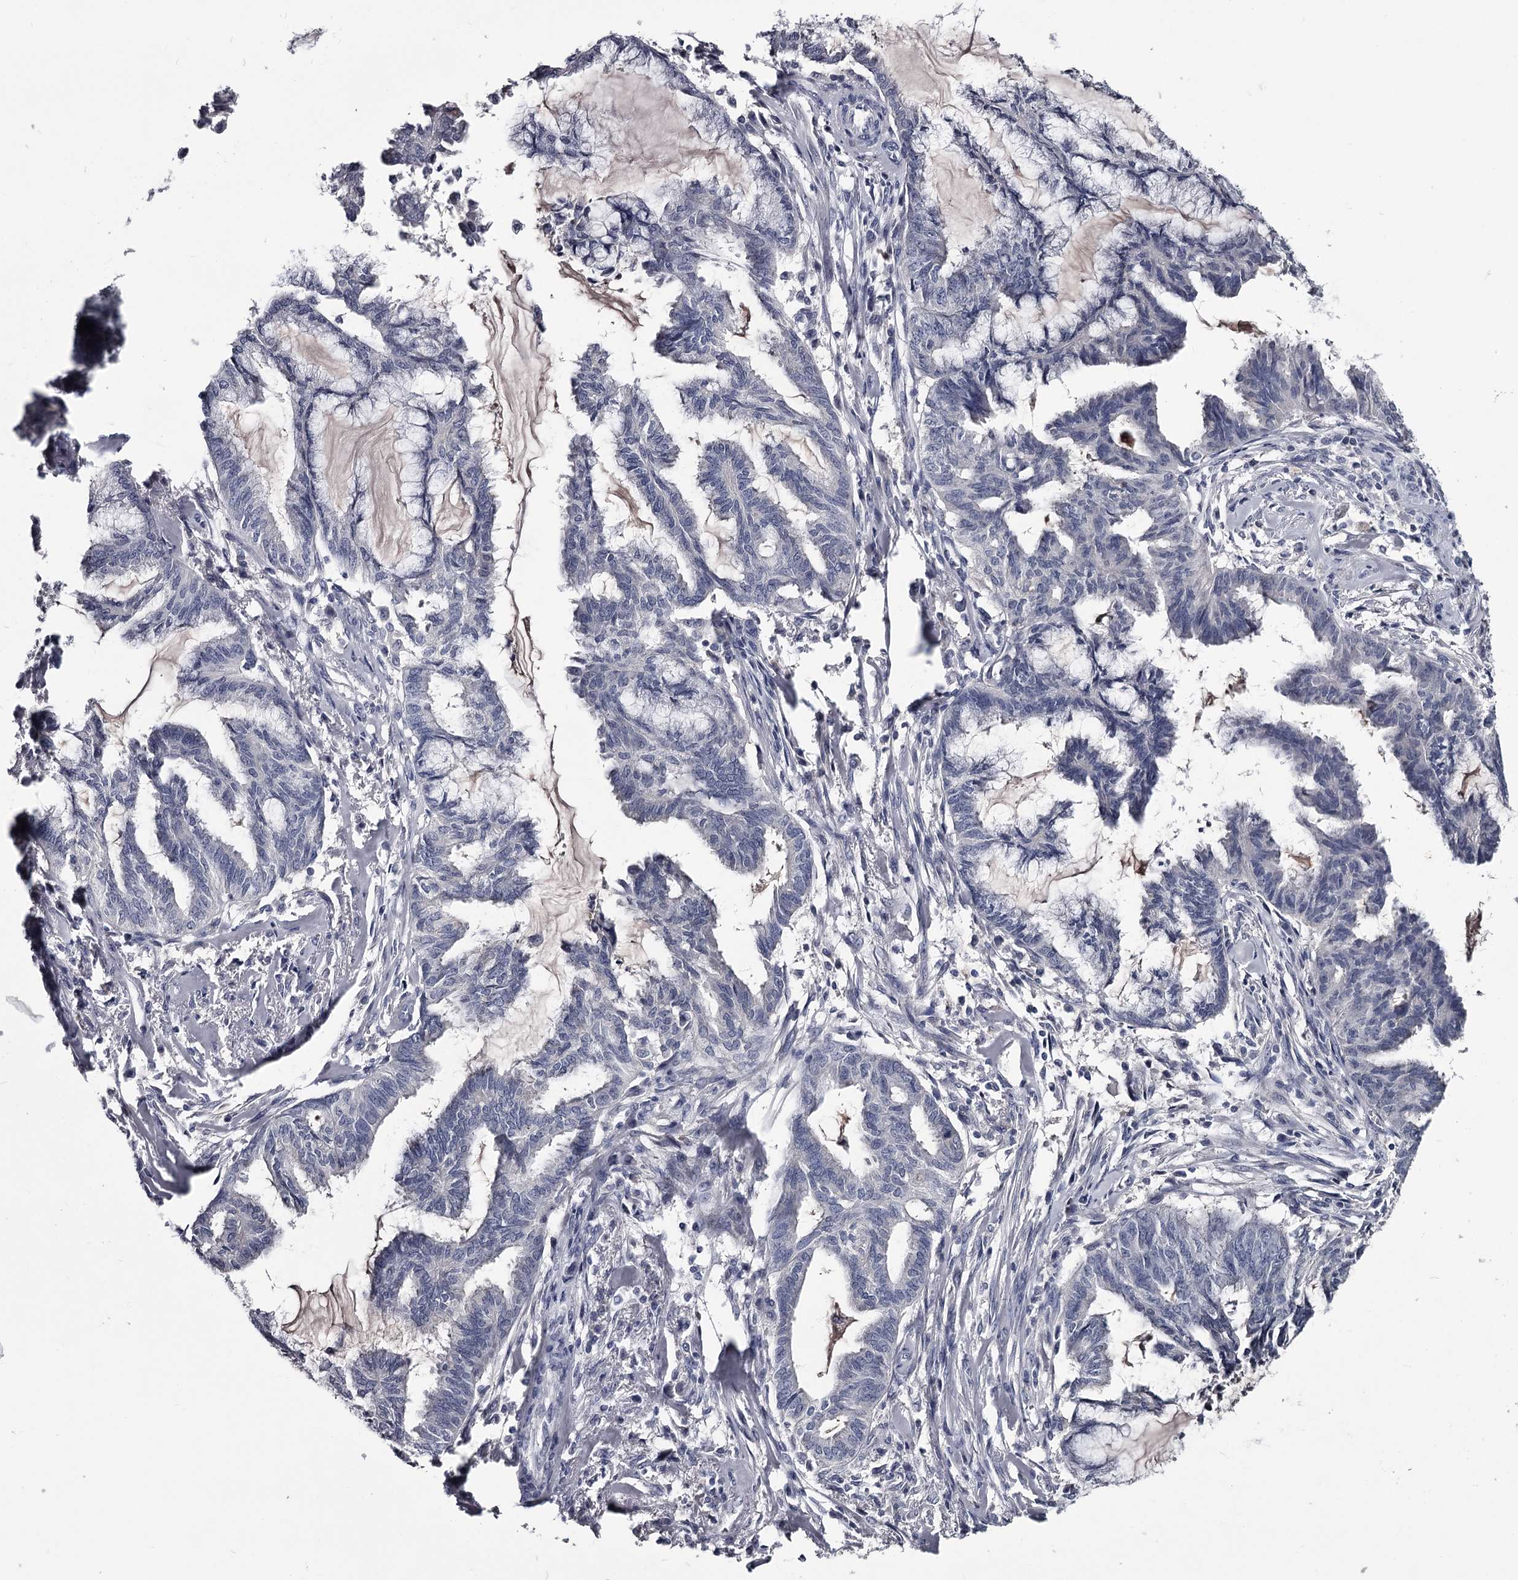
{"staining": {"intensity": "negative", "quantity": "none", "location": "none"}, "tissue": "endometrial cancer", "cell_type": "Tumor cells", "image_type": "cancer", "snomed": [{"axis": "morphology", "description": "Adenocarcinoma, NOS"}, {"axis": "topography", "description": "Endometrium"}], "caption": "An immunohistochemistry image of endometrial cancer (adenocarcinoma) is shown. There is no staining in tumor cells of endometrial cancer (adenocarcinoma).", "gene": "DAO", "patient": {"sex": "female", "age": 86}}